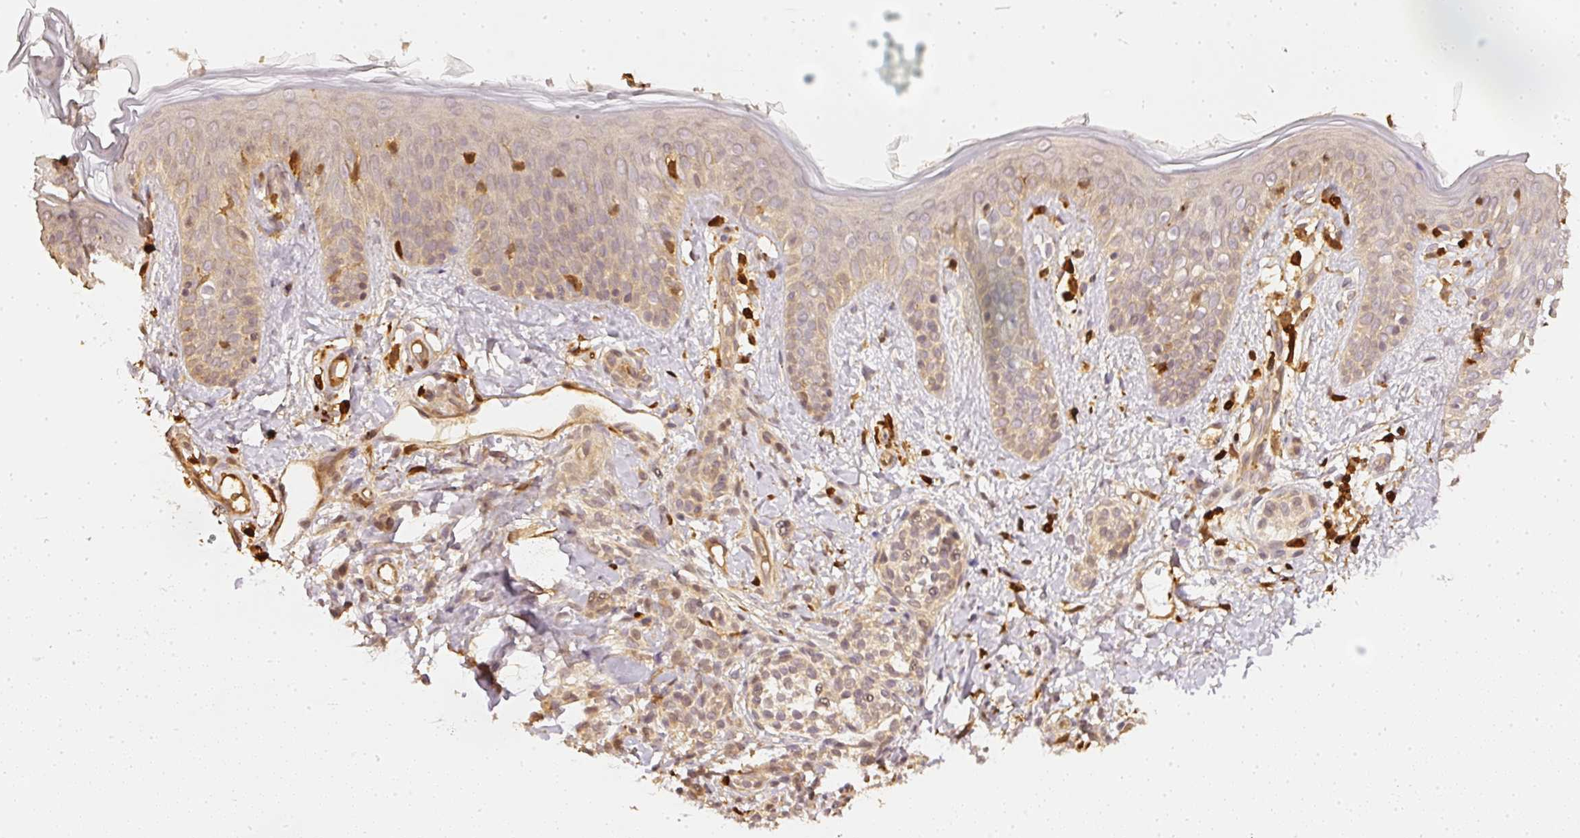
{"staining": {"intensity": "strong", "quantity": ">75%", "location": "cytoplasmic/membranous,nuclear"}, "tissue": "skin", "cell_type": "Fibroblasts", "image_type": "normal", "snomed": [{"axis": "morphology", "description": "Normal tissue, NOS"}, {"axis": "topography", "description": "Skin"}], "caption": "The micrograph shows immunohistochemical staining of unremarkable skin. There is strong cytoplasmic/membranous,nuclear positivity is appreciated in about >75% of fibroblasts.", "gene": "PFN1", "patient": {"sex": "male", "age": 16}}